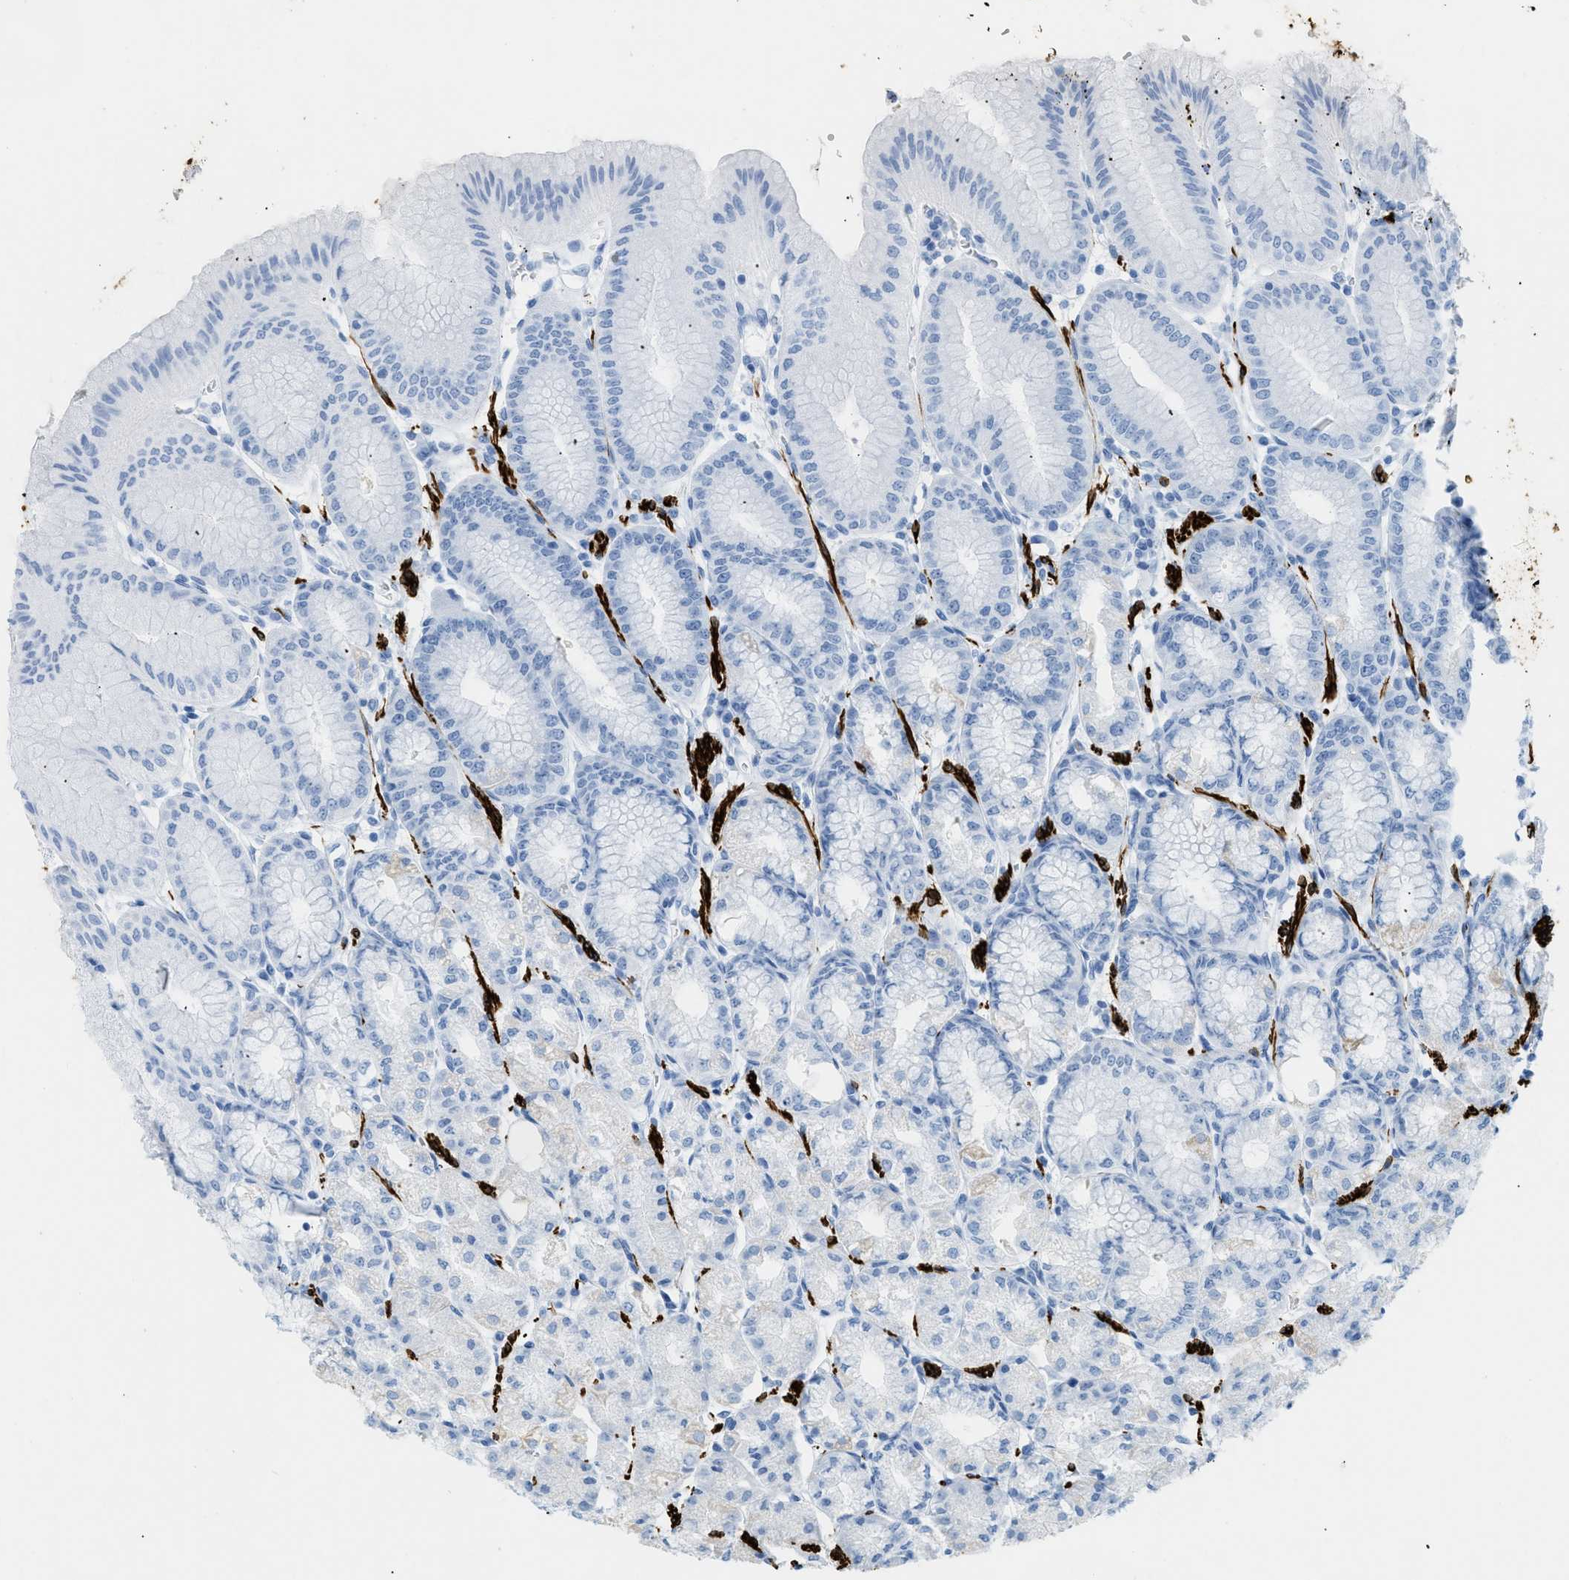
{"staining": {"intensity": "negative", "quantity": "none", "location": "none"}, "tissue": "stomach", "cell_type": "Glandular cells", "image_type": "normal", "snomed": [{"axis": "morphology", "description": "Normal tissue, NOS"}, {"axis": "topography", "description": "Stomach, lower"}], "caption": "Human stomach stained for a protein using immunohistochemistry (IHC) shows no staining in glandular cells.", "gene": "DES", "patient": {"sex": "male", "age": 71}}